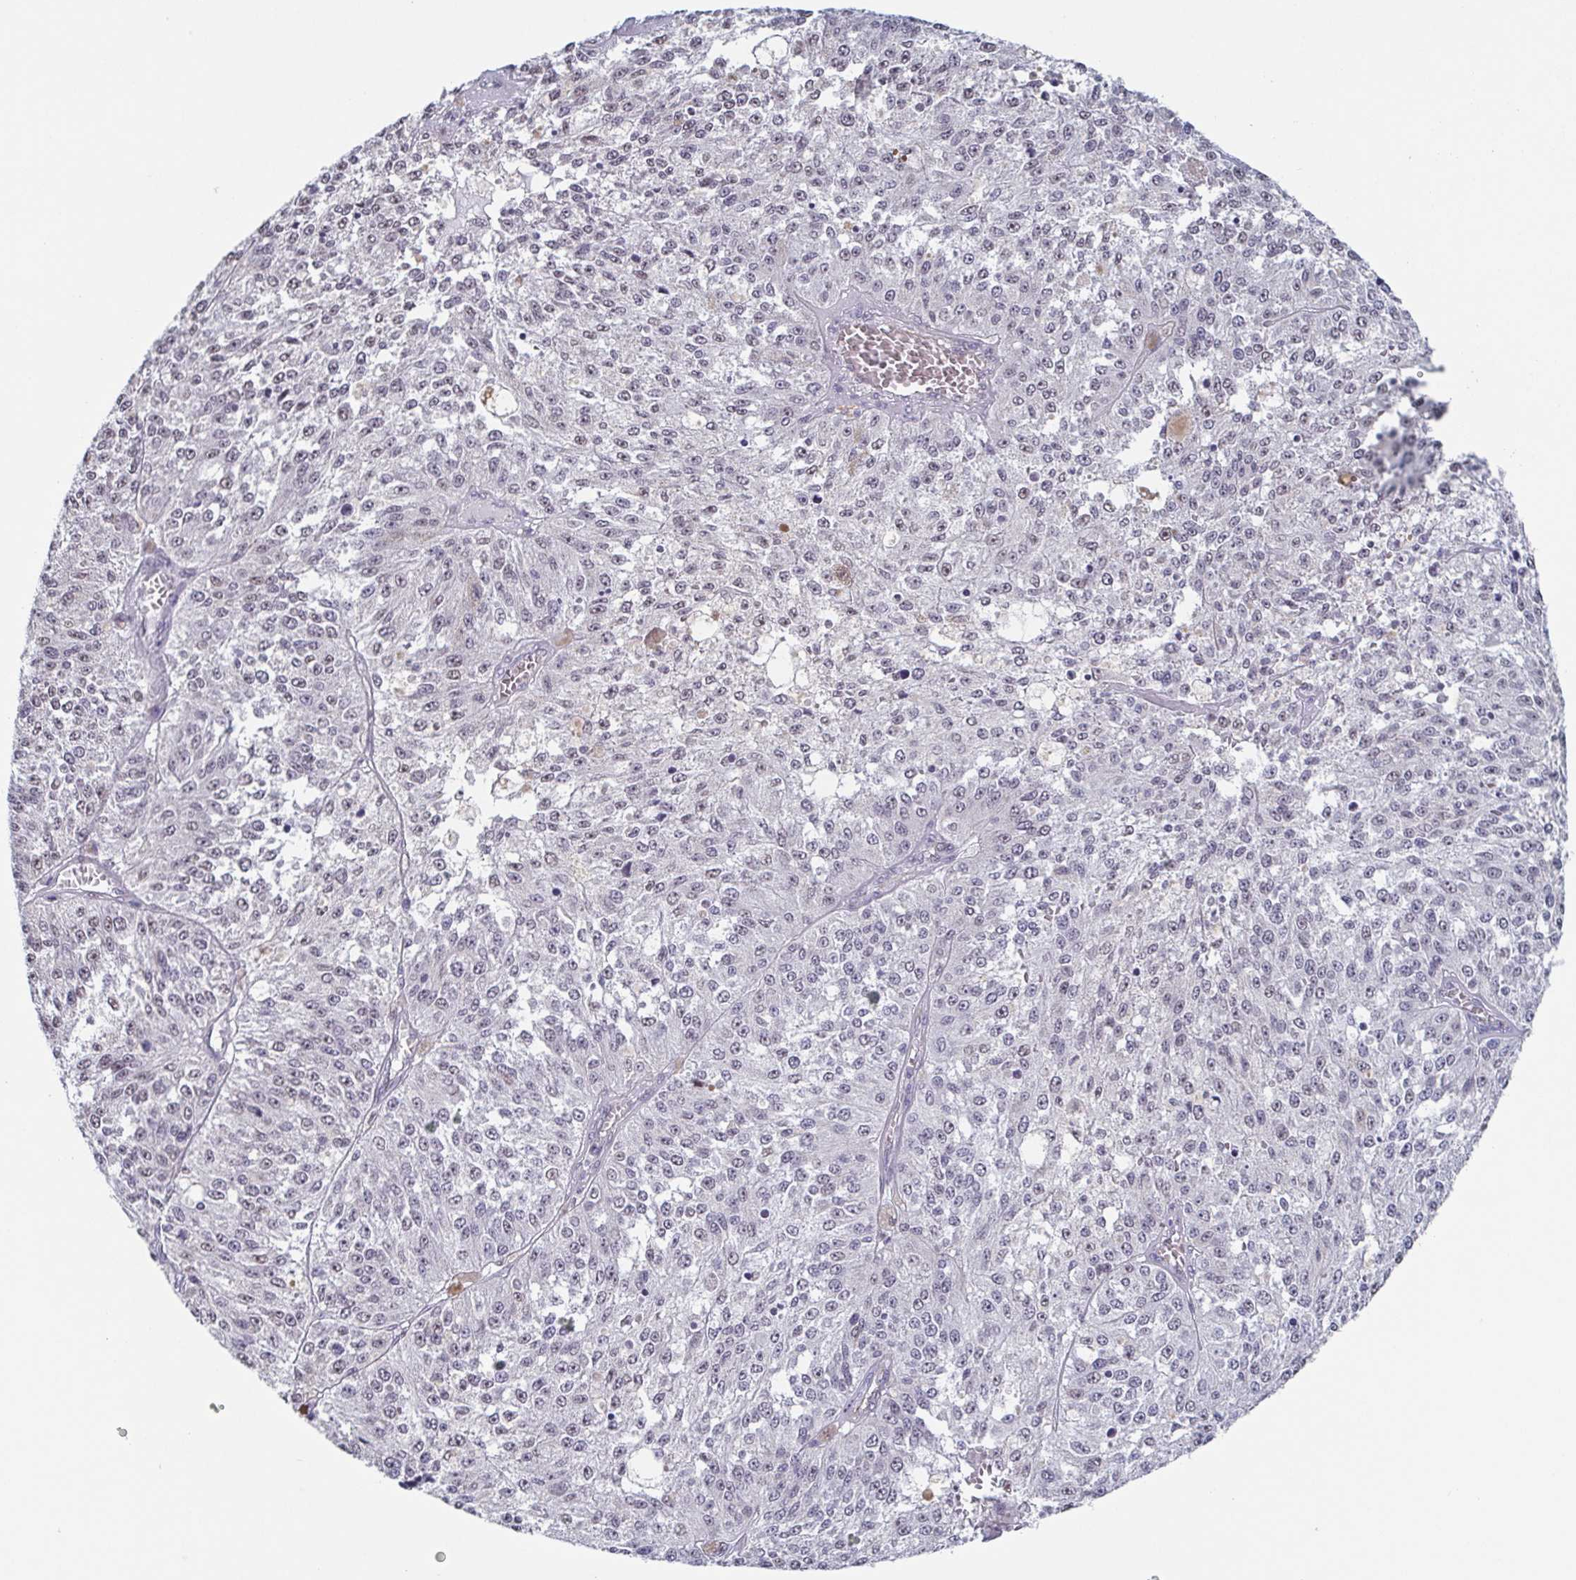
{"staining": {"intensity": "negative", "quantity": "none", "location": "none"}, "tissue": "melanoma", "cell_type": "Tumor cells", "image_type": "cancer", "snomed": [{"axis": "morphology", "description": "Malignant melanoma, Metastatic site"}, {"axis": "topography", "description": "Lymph node"}], "caption": "Immunohistochemistry (IHC) histopathology image of neoplastic tissue: human melanoma stained with DAB demonstrates no significant protein staining in tumor cells.", "gene": "TMEM92", "patient": {"sex": "female", "age": 64}}